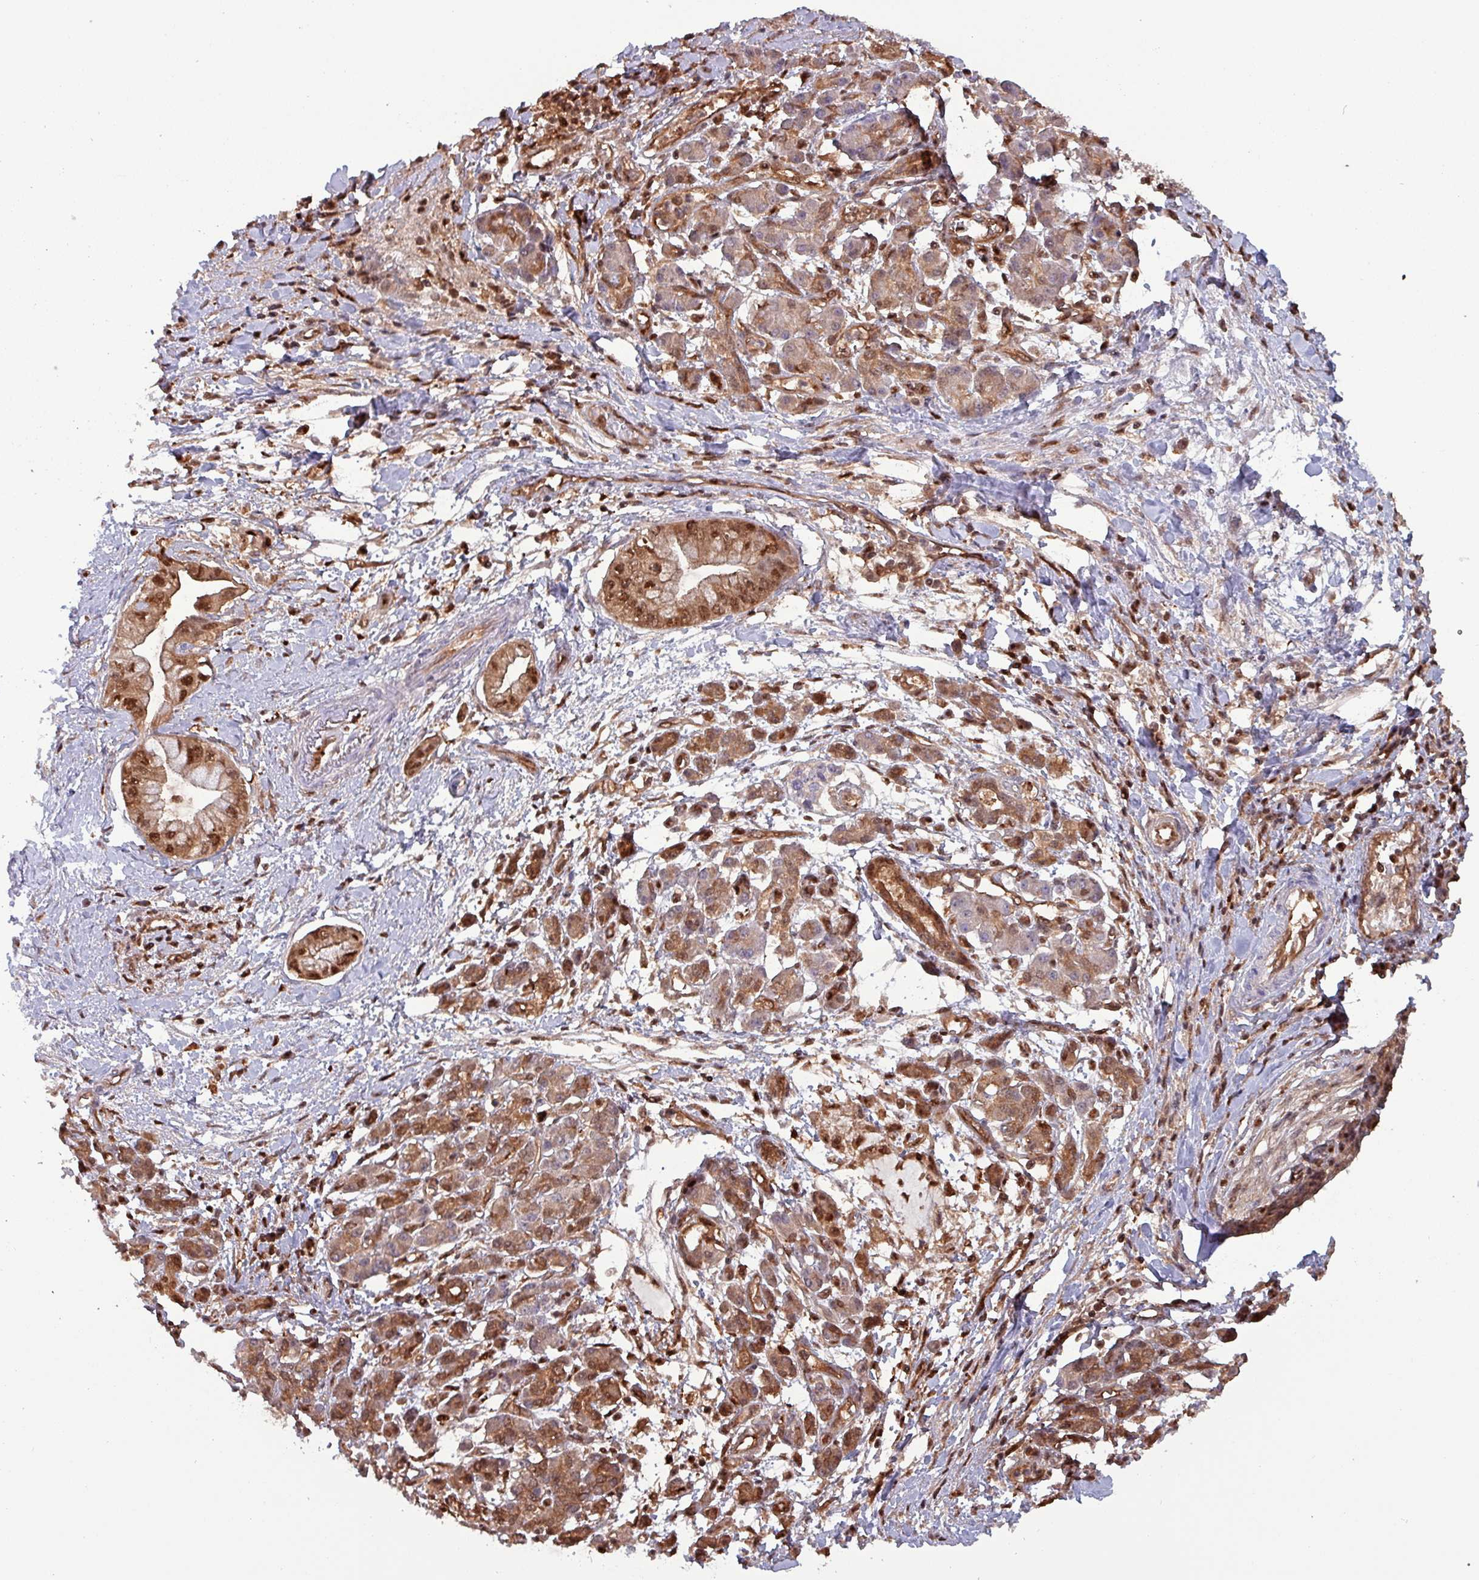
{"staining": {"intensity": "moderate", "quantity": ">75%", "location": "cytoplasmic/membranous,nuclear"}, "tissue": "pancreatic cancer", "cell_type": "Tumor cells", "image_type": "cancer", "snomed": [{"axis": "morphology", "description": "Adenocarcinoma, NOS"}, {"axis": "topography", "description": "Pancreas"}], "caption": "Protein expression analysis of pancreatic adenocarcinoma demonstrates moderate cytoplasmic/membranous and nuclear positivity in about >75% of tumor cells.", "gene": "PSMB8", "patient": {"sex": "male", "age": 48}}